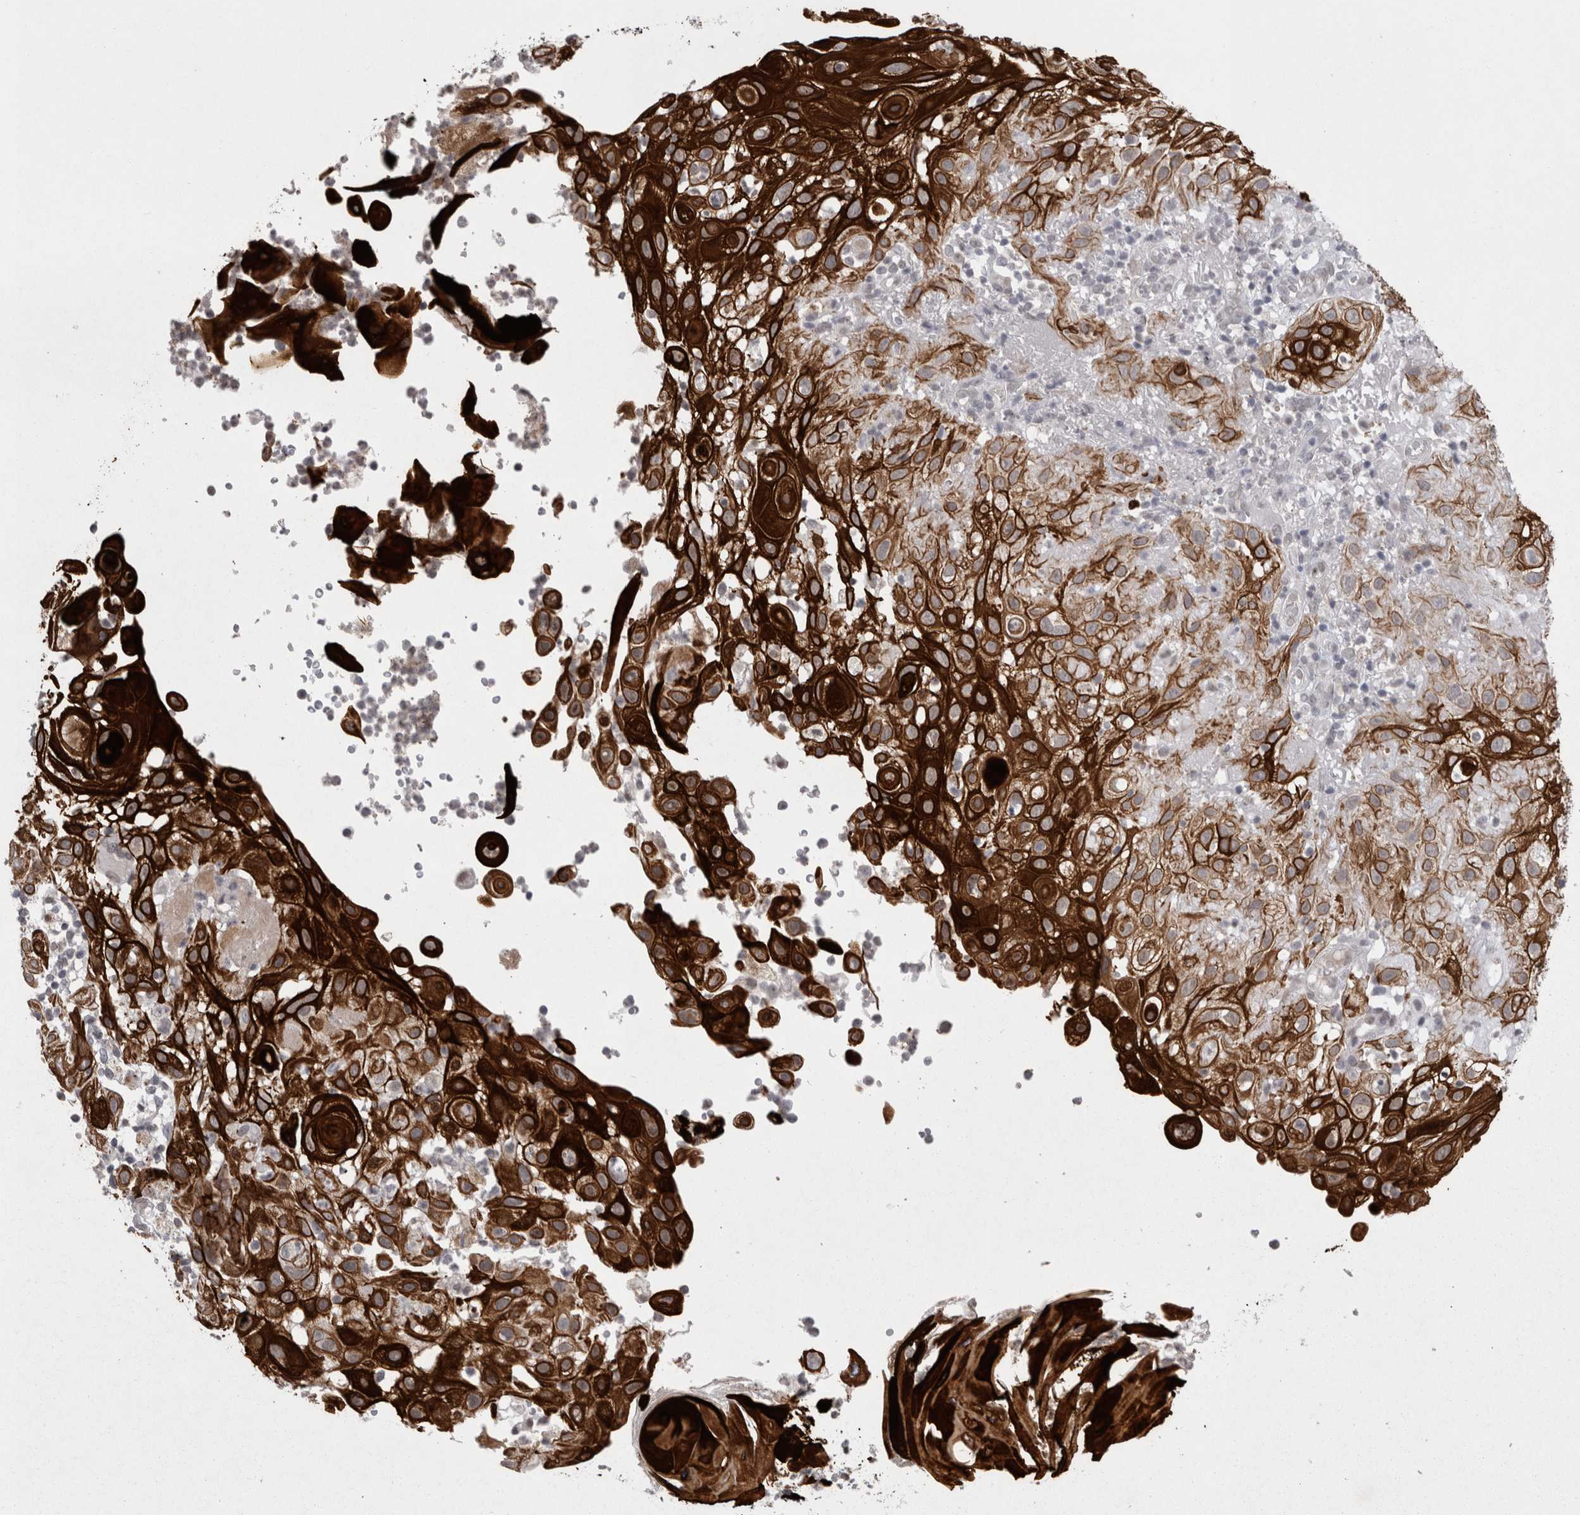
{"staining": {"intensity": "strong", "quantity": ">75%", "location": "cytoplasmic/membranous"}, "tissue": "skin cancer", "cell_type": "Tumor cells", "image_type": "cancer", "snomed": [{"axis": "morphology", "description": "Normal tissue, NOS"}, {"axis": "morphology", "description": "Squamous cell carcinoma, NOS"}, {"axis": "topography", "description": "Skin"}], "caption": "IHC photomicrograph of human skin cancer stained for a protein (brown), which reveals high levels of strong cytoplasmic/membranous staining in about >75% of tumor cells.", "gene": "DDX4", "patient": {"sex": "female", "age": 96}}